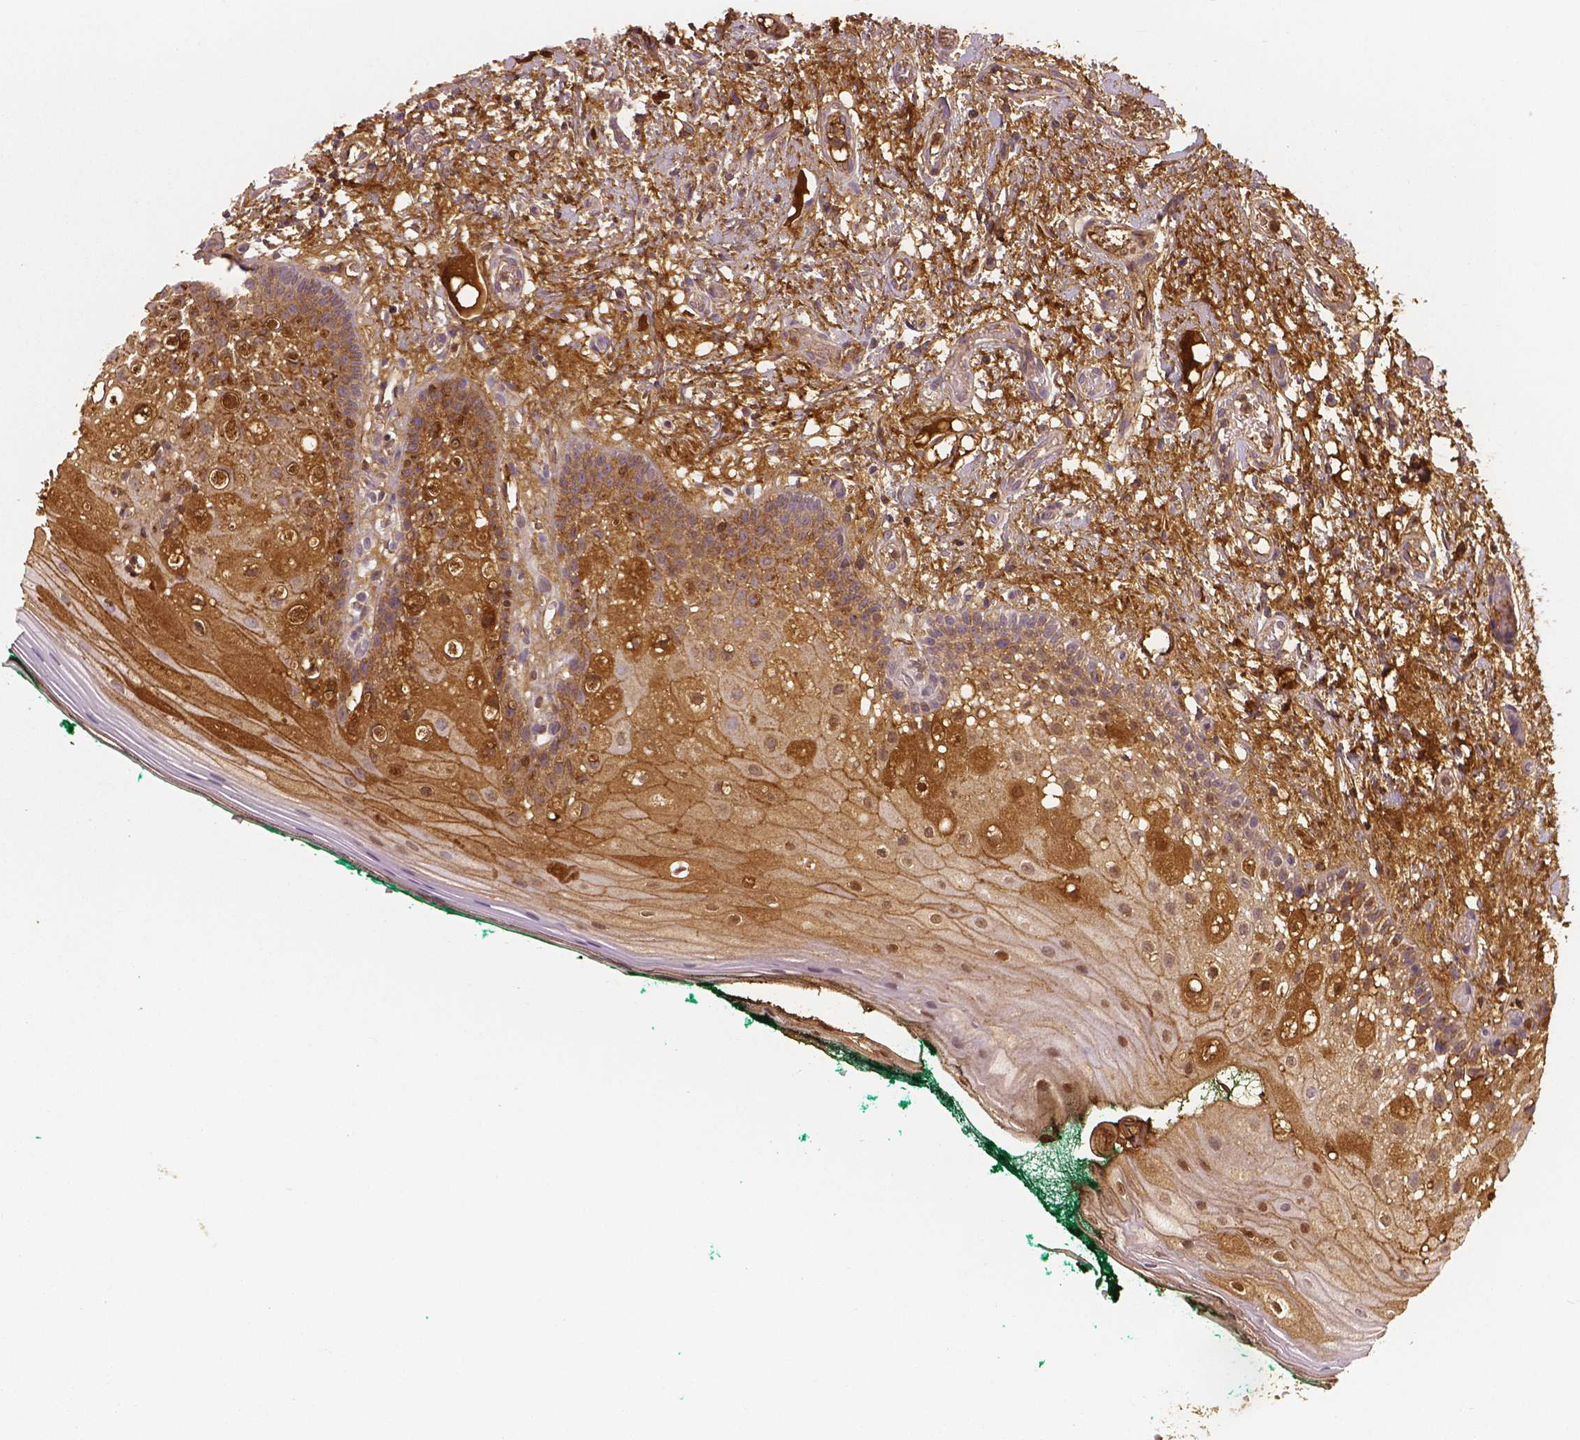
{"staining": {"intensity": "strong", "quantity": "<25%", "location": "cytoplasmic/membranous,nuclear"}, "tissue": "oral mucosa", "cell_type": "Squamous epithelial cells", "image_type": "normal", "snomed": [{"axis": "morphology", "description": "Normal tissue, NOS"}, {"axis": "topography", "description": "Oral tissue"}], "caption": "IHC of normal oral mucosa reveals medium levels of strong cytoplasmic/membranous,nuclear expression in about <25% of squamous epithelial cells.", "gene": "APOA4", "patient": {"sex": "female", "age": 83}}